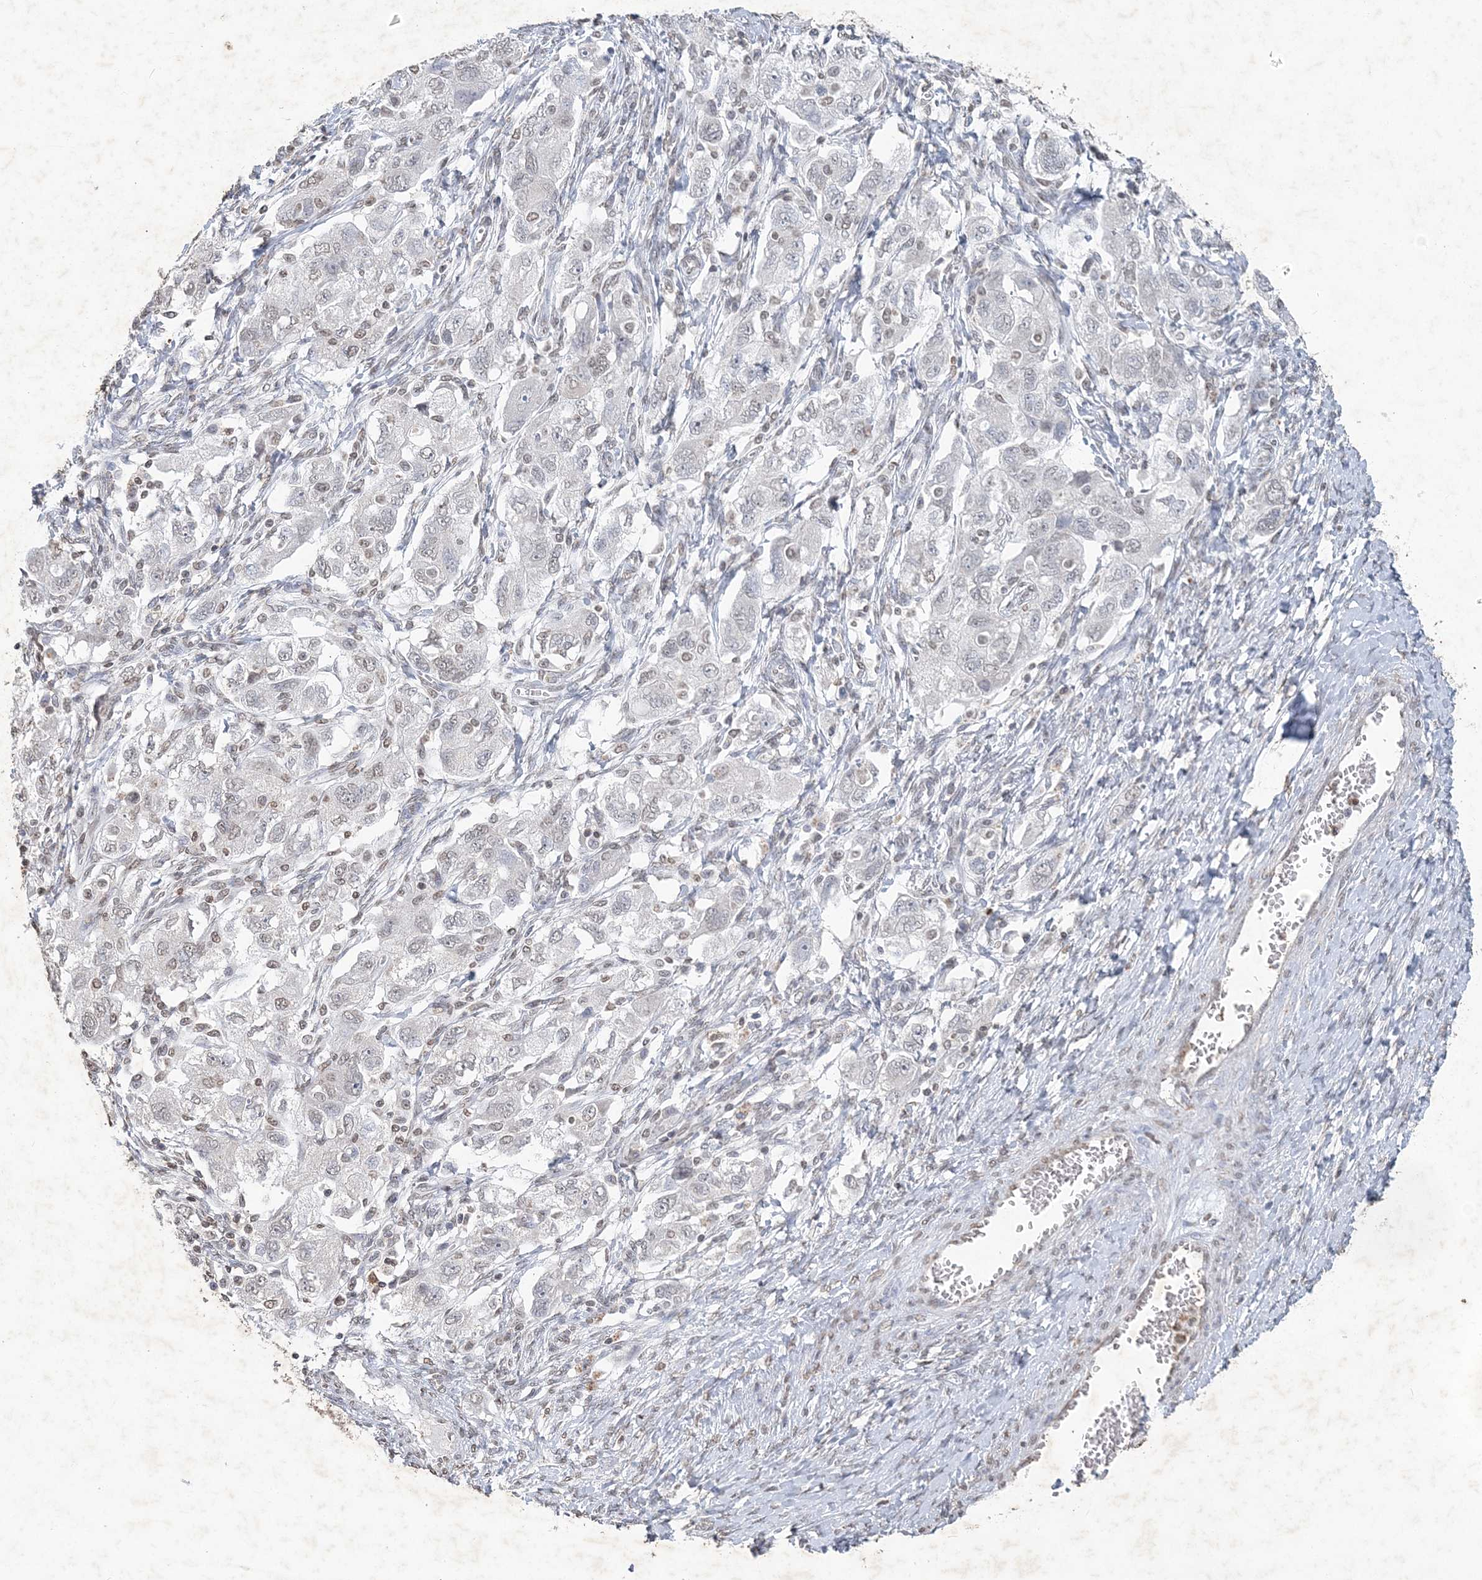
{"staining": {"intensity": "weak", "quantity": "25%-75%", "location": "nuclear"}, "tissue": "ovarian cancer", "cell_type": "Tumor cells", "image_type": "cancer", "snomed": [{"axis": "morphology", "description": "Carcinoma, NOS"}, {"axis": "morphology", "description": "Cystadenocarcinoma, serous, NOS"}, {"axis": "topography", "description": "Ovary"}], "caption": "DAB (3,3'-diaminobenzidine) immunohistochemical staining of carcinoma (ovarian) shows weak nuclear protein staining in approximately 25%-75% of tumor cells. Using DAB (brown) and hematoxylin (blue) stains, captured at high magnification using brightfield microscopy.", "gene": "PDCD1", "patient": {"sex": "female", "age": 69}}